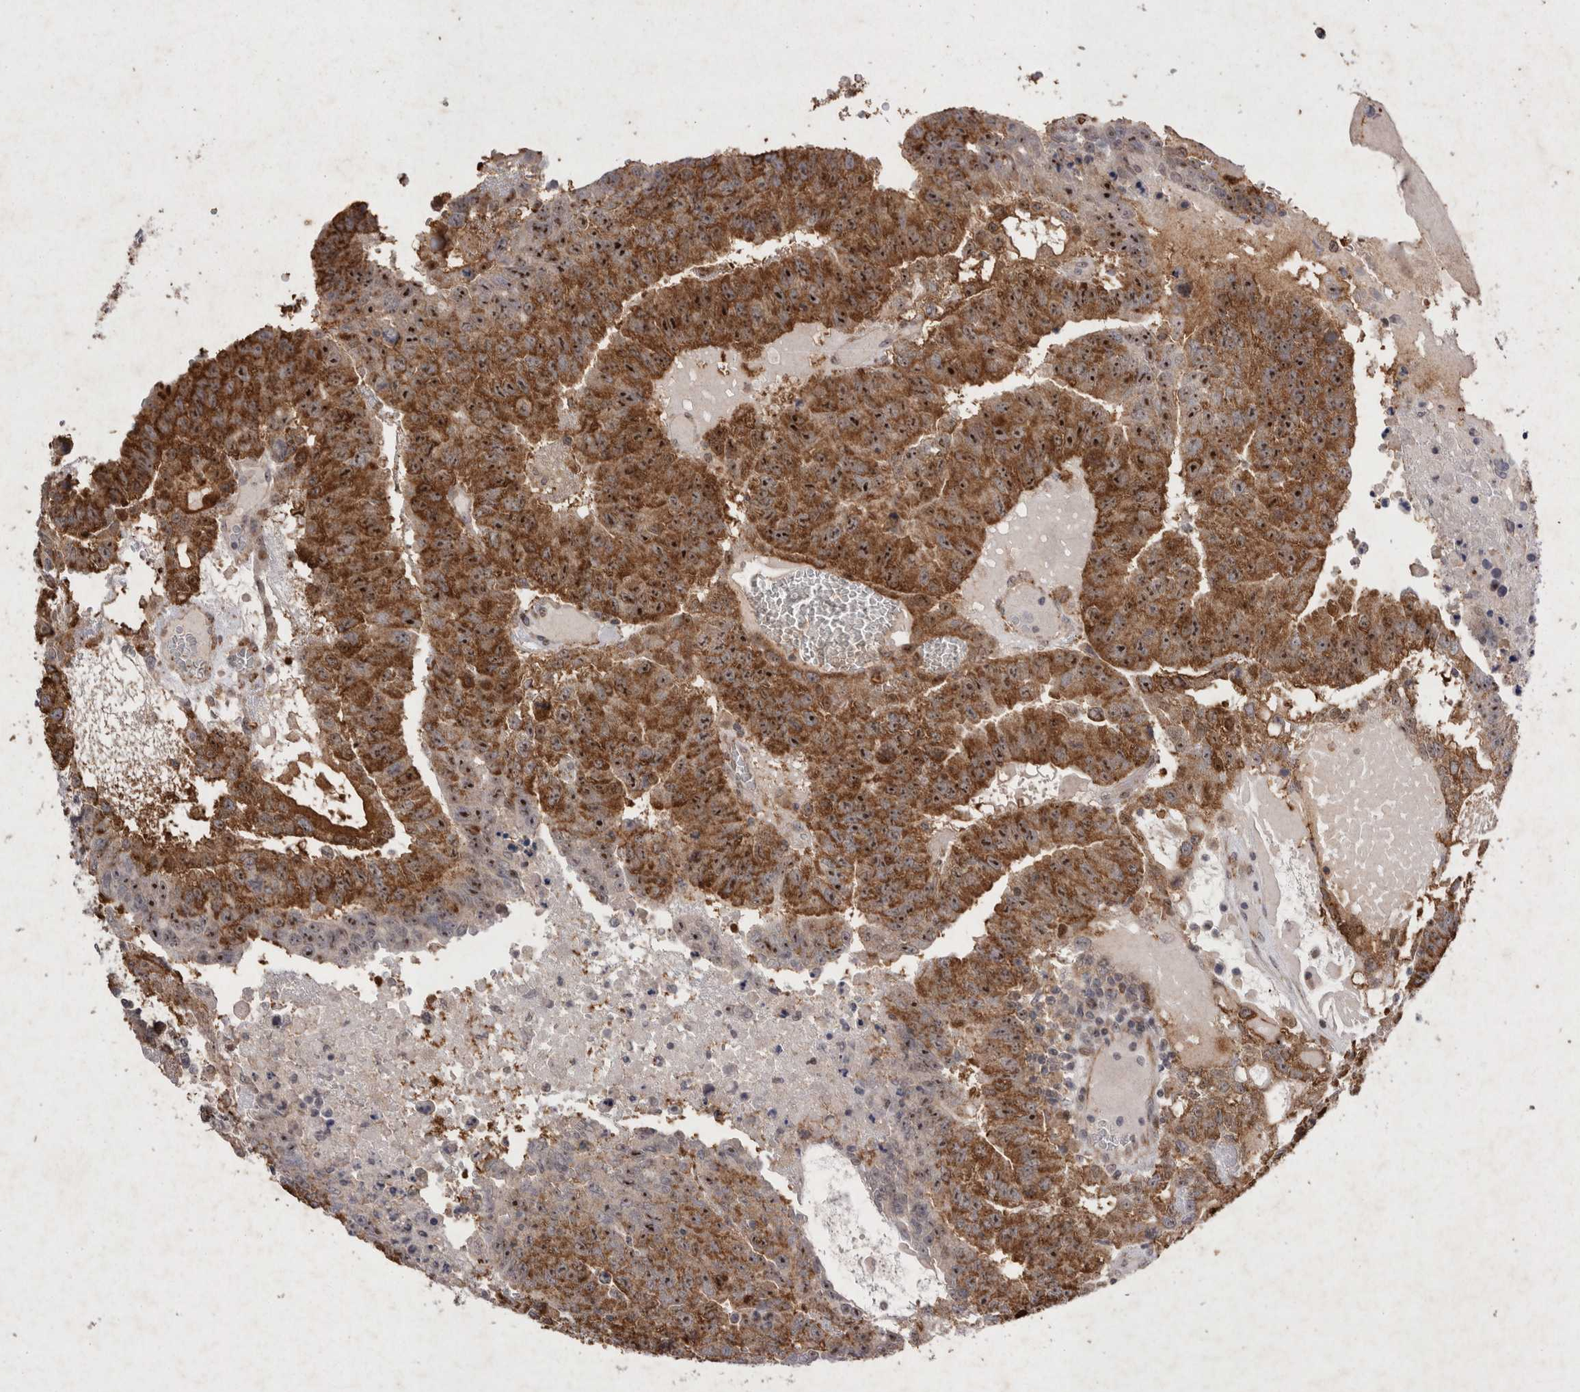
{"staining": {"intensity": "strong", "quantity": ">75%", "location": "cytoplasmic/membranous,nuclear"}, "tissue": "testis cancer", "cell_type": "Tumor cells", "image_type": "cancer", "snomed": [{"axis": "morphology", "description": "Seminoma, NOS"}, {"axis": "morphology", "description": "Carcinoma, Embryonal, NOS"}, {"axis": "topography", "description": "Testis"}], "caption": "Tumor cells show high levels of strong cytoplasmic/membranous and nuclear staining in approximately >75% of cells in human testis cancer (seminoma).", "gene": "STK11", "patient": {"sex": "male", "age": 52}}